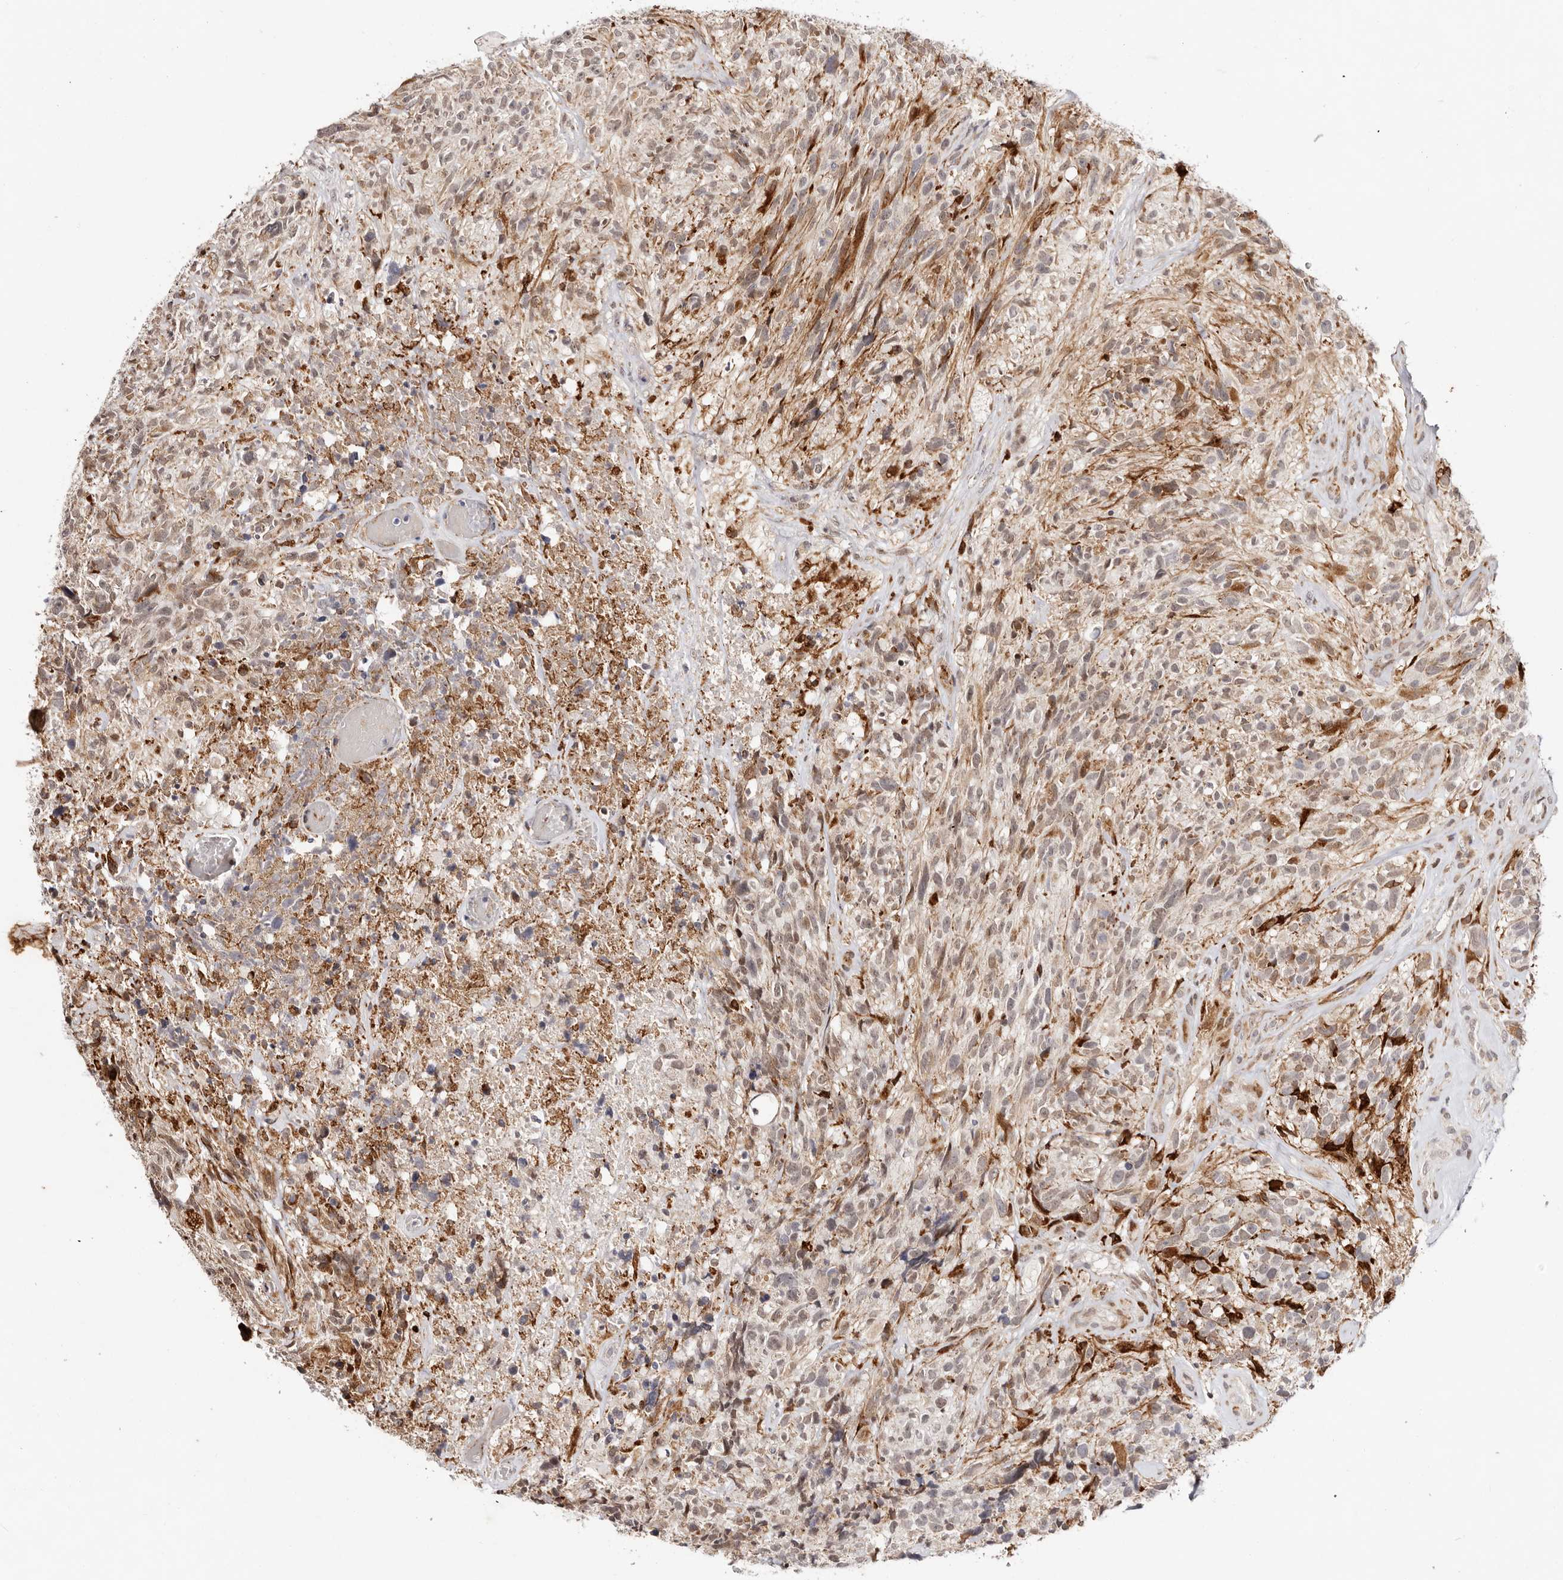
{"staining": {"intensity": "weak", "quantity": "25%-75%", "location": "nuclear"}, "tissue": "glioma", "cell_type": "Tumor cells", "image_type": "cancer", "snomed": [{"axis": "morphology", "description": "Glioma, malignant, High grade"}, {"axis": "topography", "description": "Brain"}], "caption": "Human glioma stained with a brown dye exhibits weak nuclear positive expression in approximately 25%-75% of tumor cells.", "gene": "BCL2L15", "patient": {"sex": "male", "age": 69}}